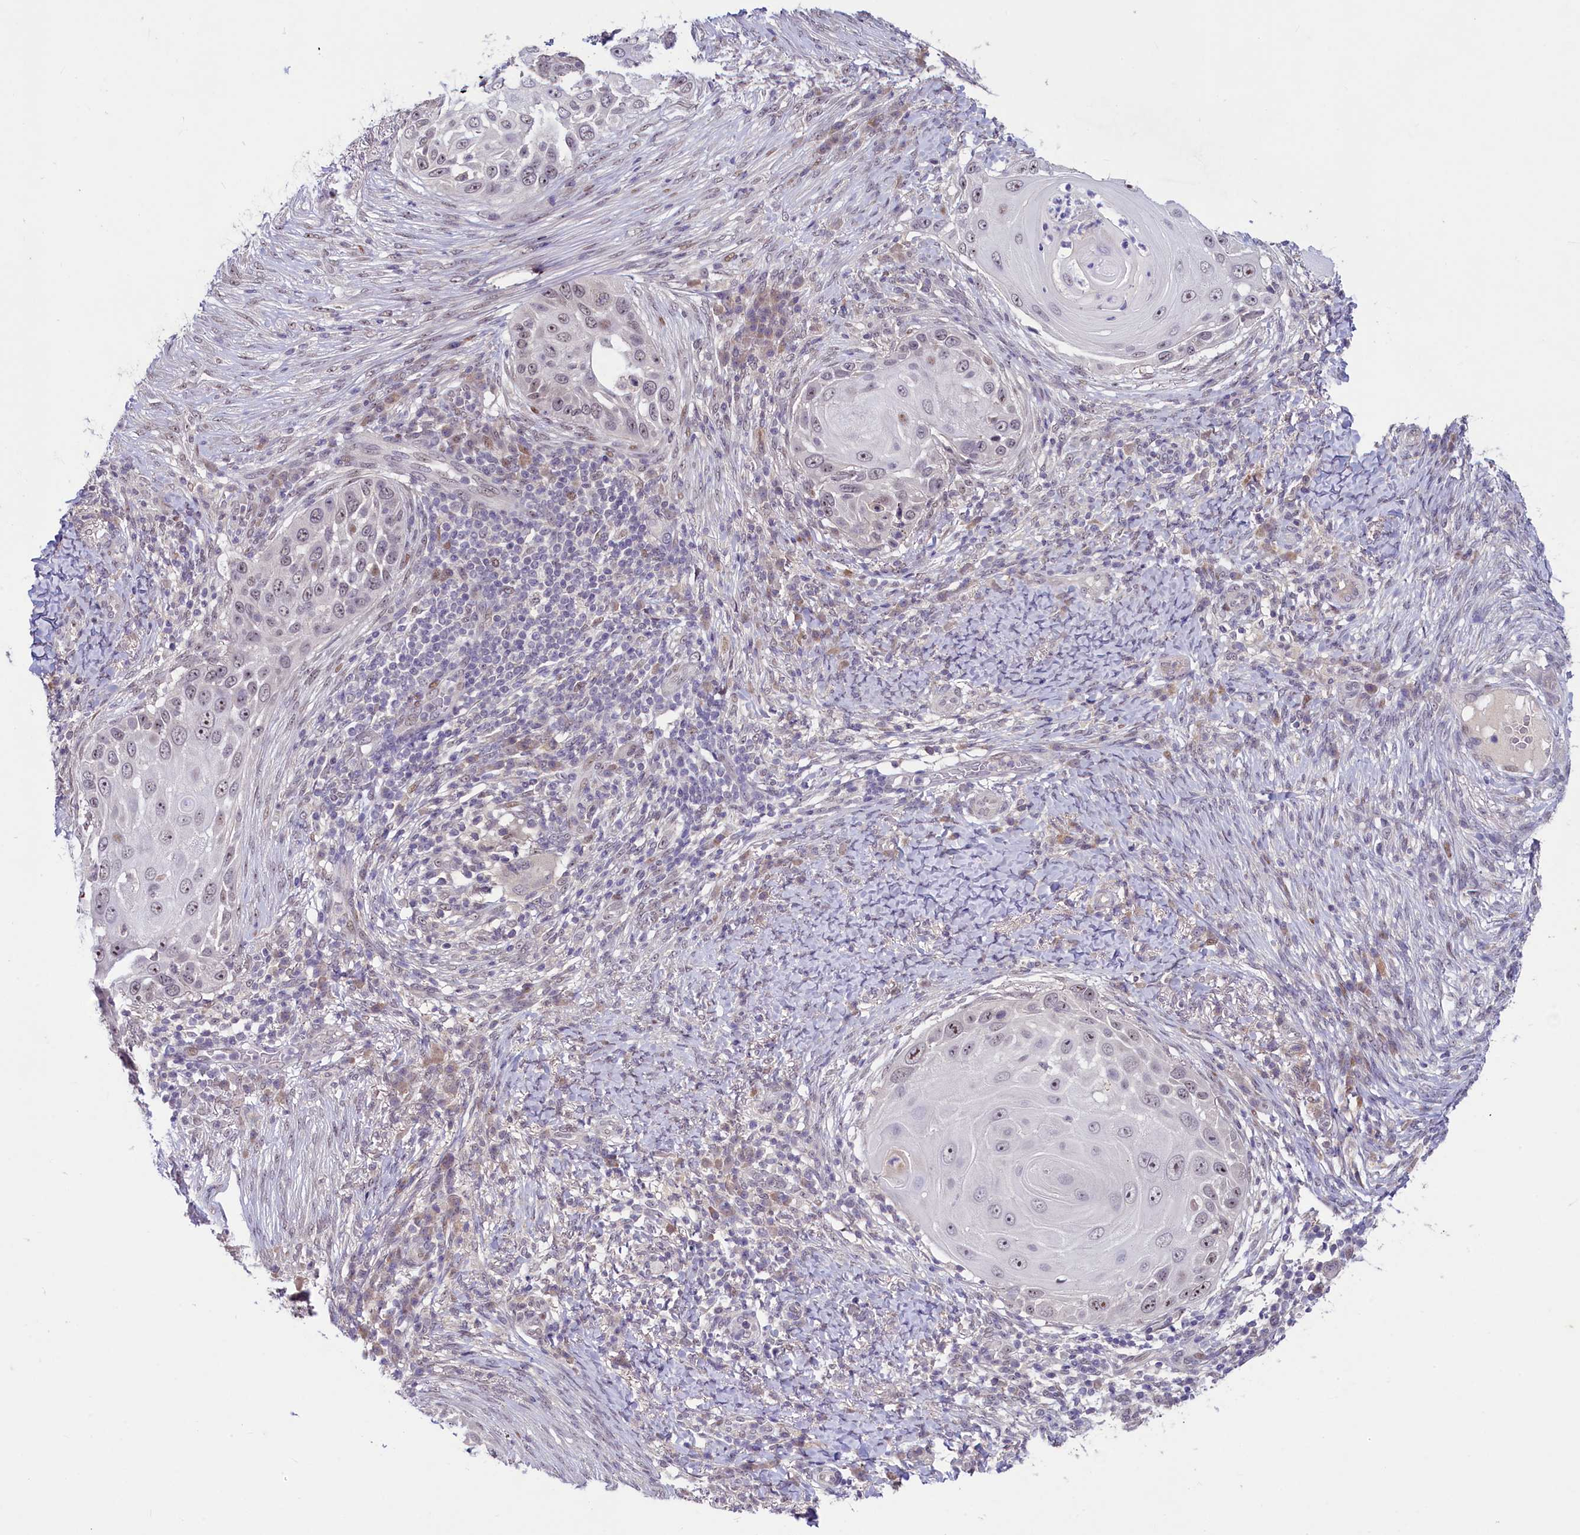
{"staining": {"intensity": "moderate", "quantity": "<25%", "location": "nuclear"}, "tissue": "skin cancer", "cell_type": "Tumor cells", "image_type": "cancer", "snomed": [{"axis": "morphology", "description": "Squamous cell carcinoma, NOS"}, {"axis": "topography", "description": "Skin"}], "caption": "Skin cancer stained for a protein displays moderate nuclear positivity in tumor cells.", "gene": "ANKS3", "patient": {"sex": "female", "age": 44}}